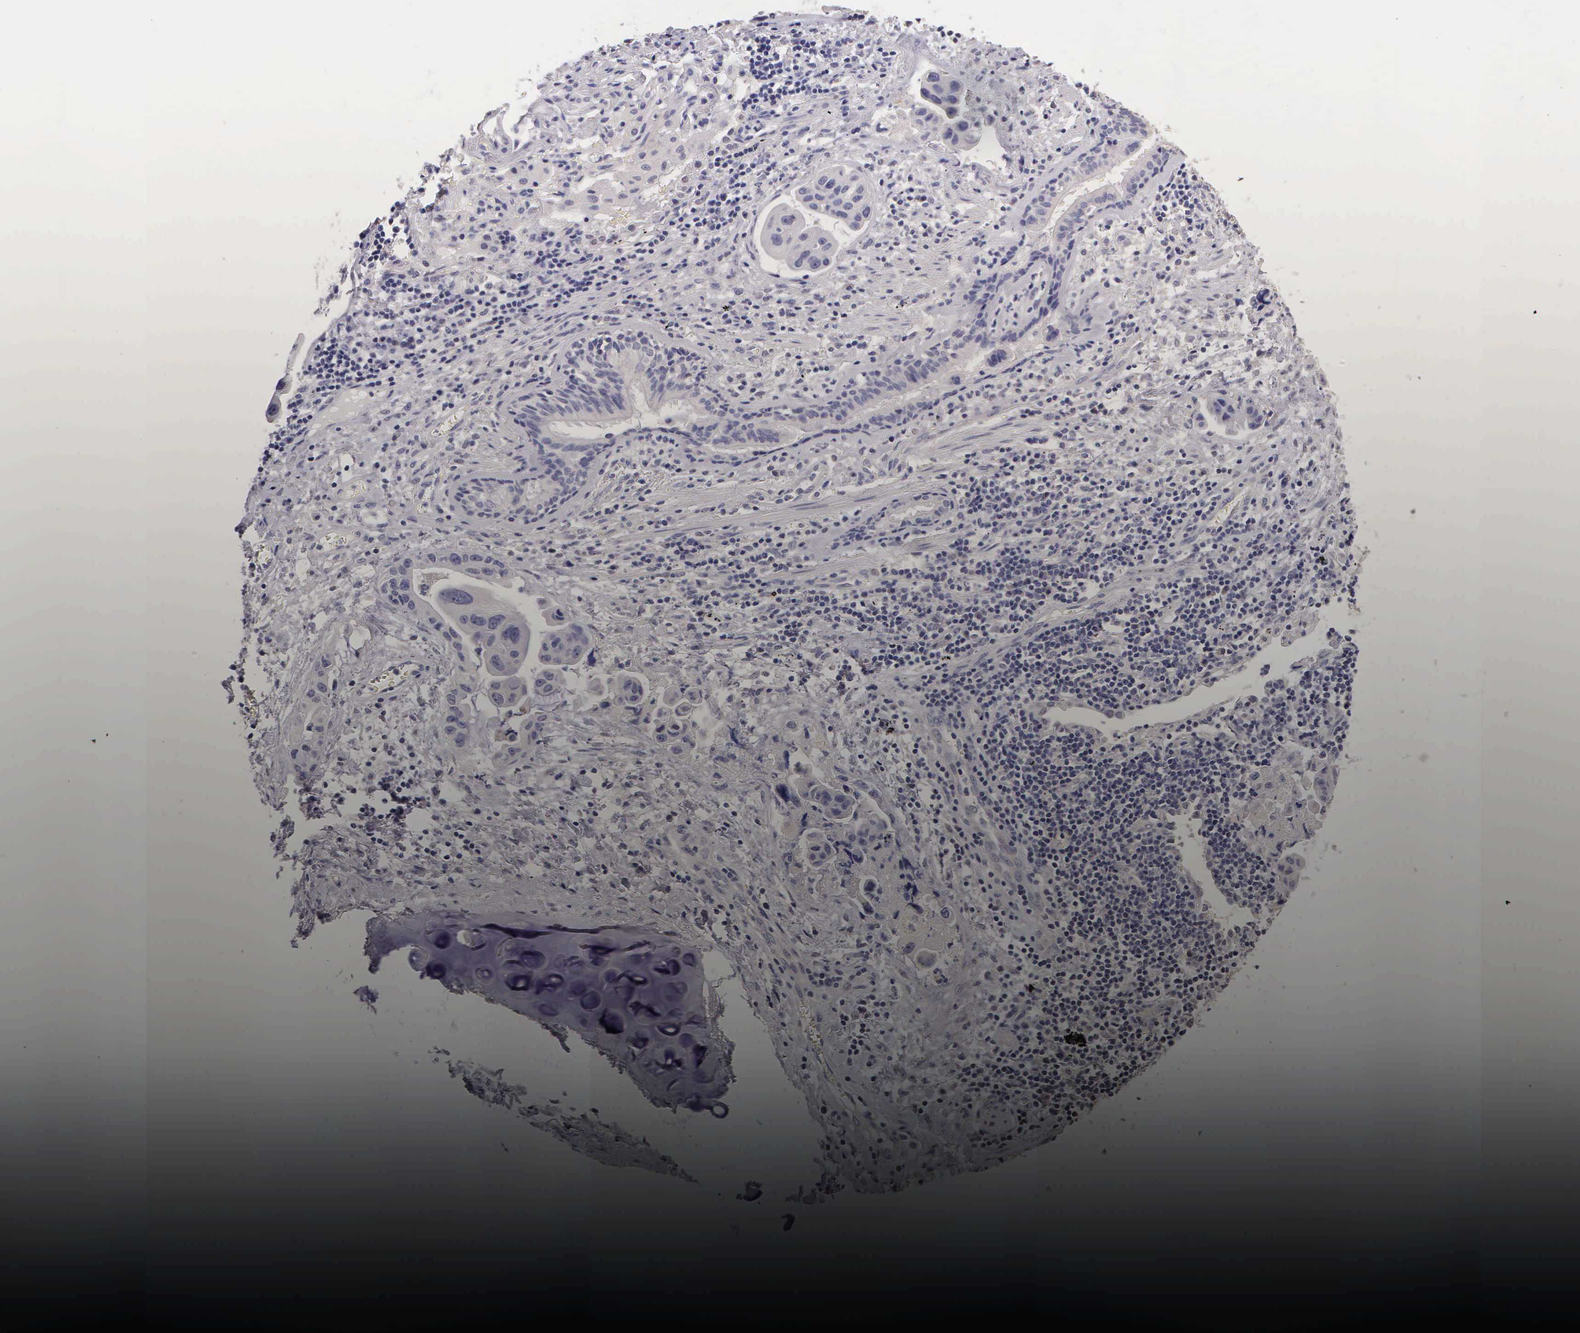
{"staining": {"intensity": "negative", "quantity": "none", "location": "none"}, "tissue": "lung cancer", "cell_type": "Tumor cells", "image_type": "cancer", "snomed": [{"axis": "morphology", "description": "Adenocarcinoma, NOS"}, {"axis": "topography", "description": "Lung"}], "caption": "Immunohistochemical staining of lung cancer (adenocarcinoma) reveals no significant expression in tumor cells.", "gene": "ESR1", "patient": {"sex": "male", "age": 64}}